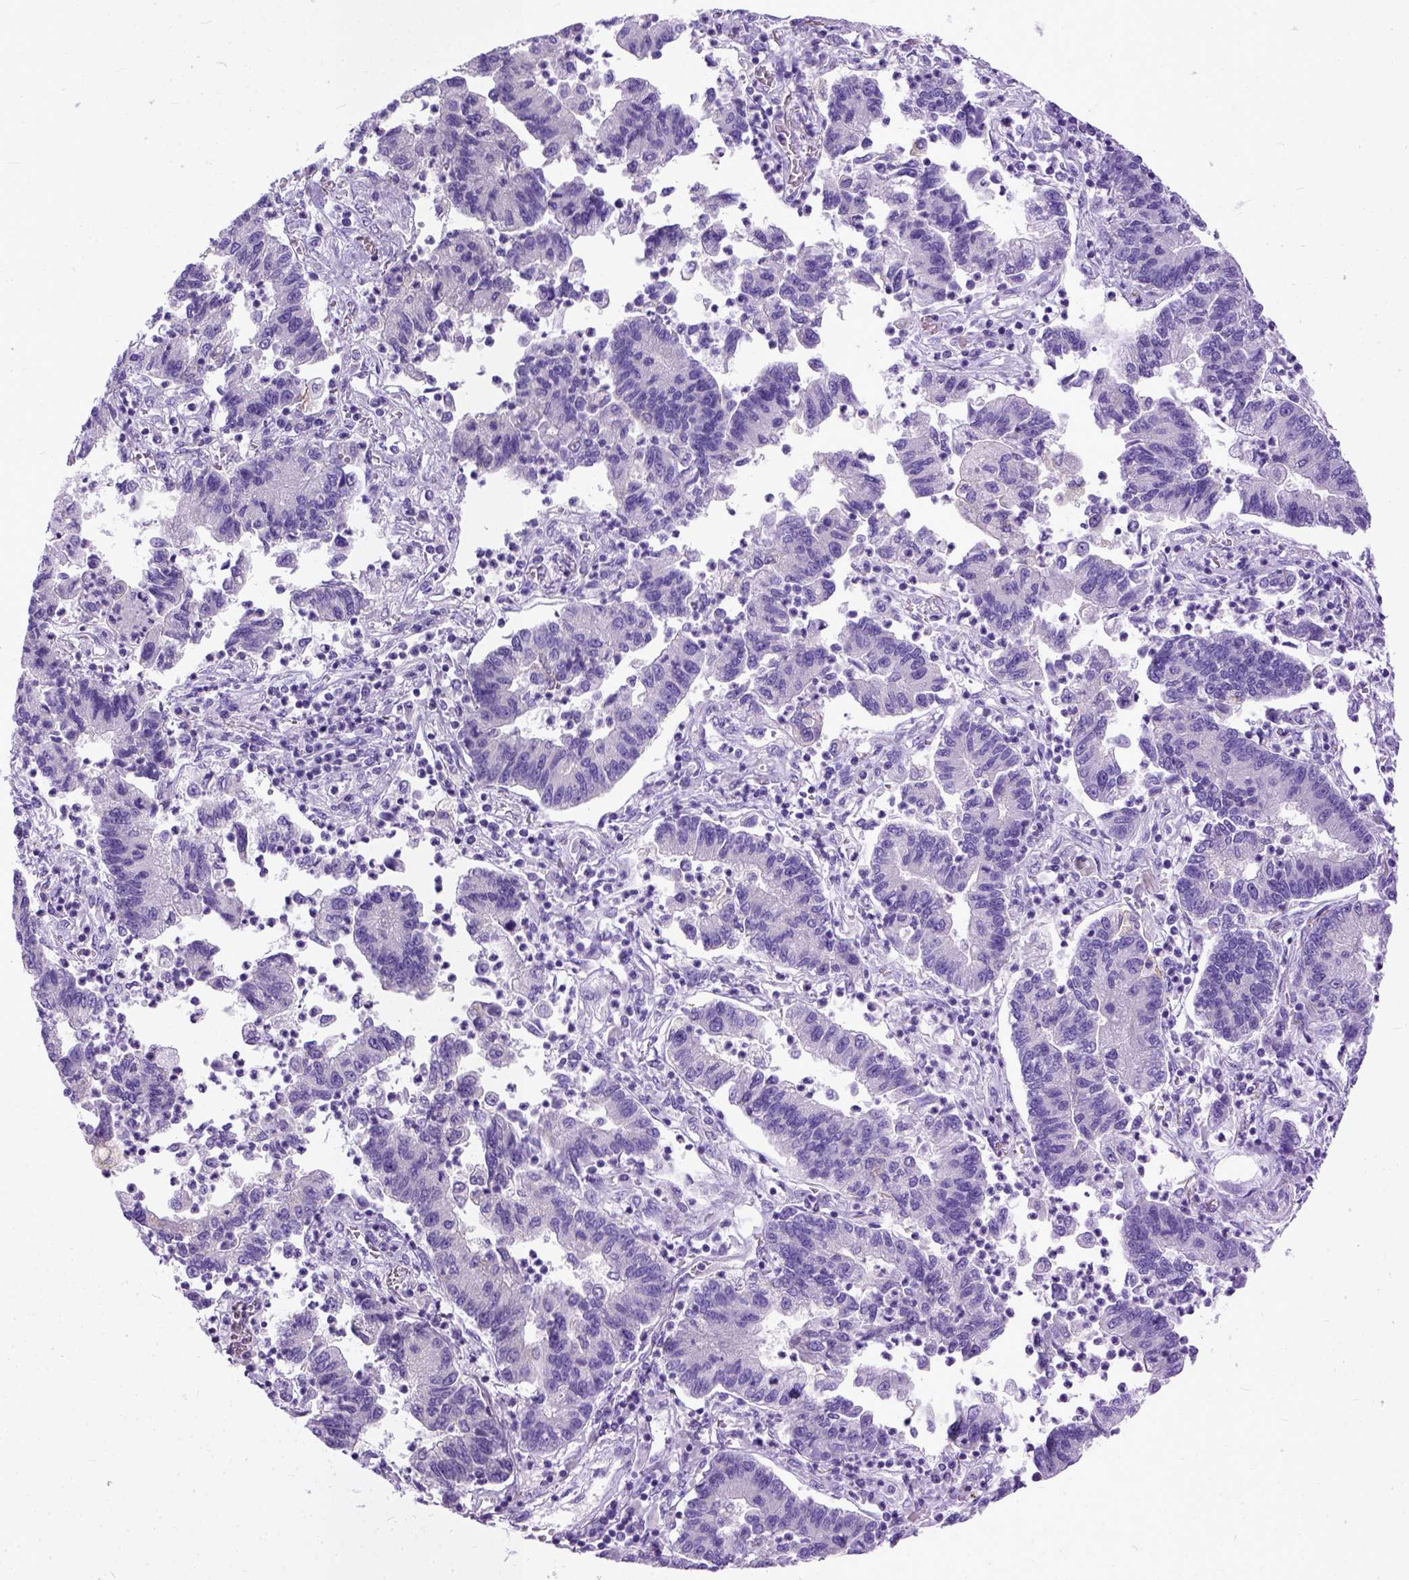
{"staining": {"intensity": "negative", "quantity": "none", "location": "none"}, "tissue": "lung cancer", "cell_type": "Tumor cells", "image_type": "cancer", "snomed": [{"axis": "morphology", "description": "Adenocarcinoma, NOS"}, {"axis": "topography", "description": "Lung"}], "caption": "Lung cancer (adenocarcinoma) stained for a protein using immunohistochemistry (IHC) demonstrates no positivity tumor cells.", "gene": "PPL", "patient": {"sex": "female", "age": 57}}